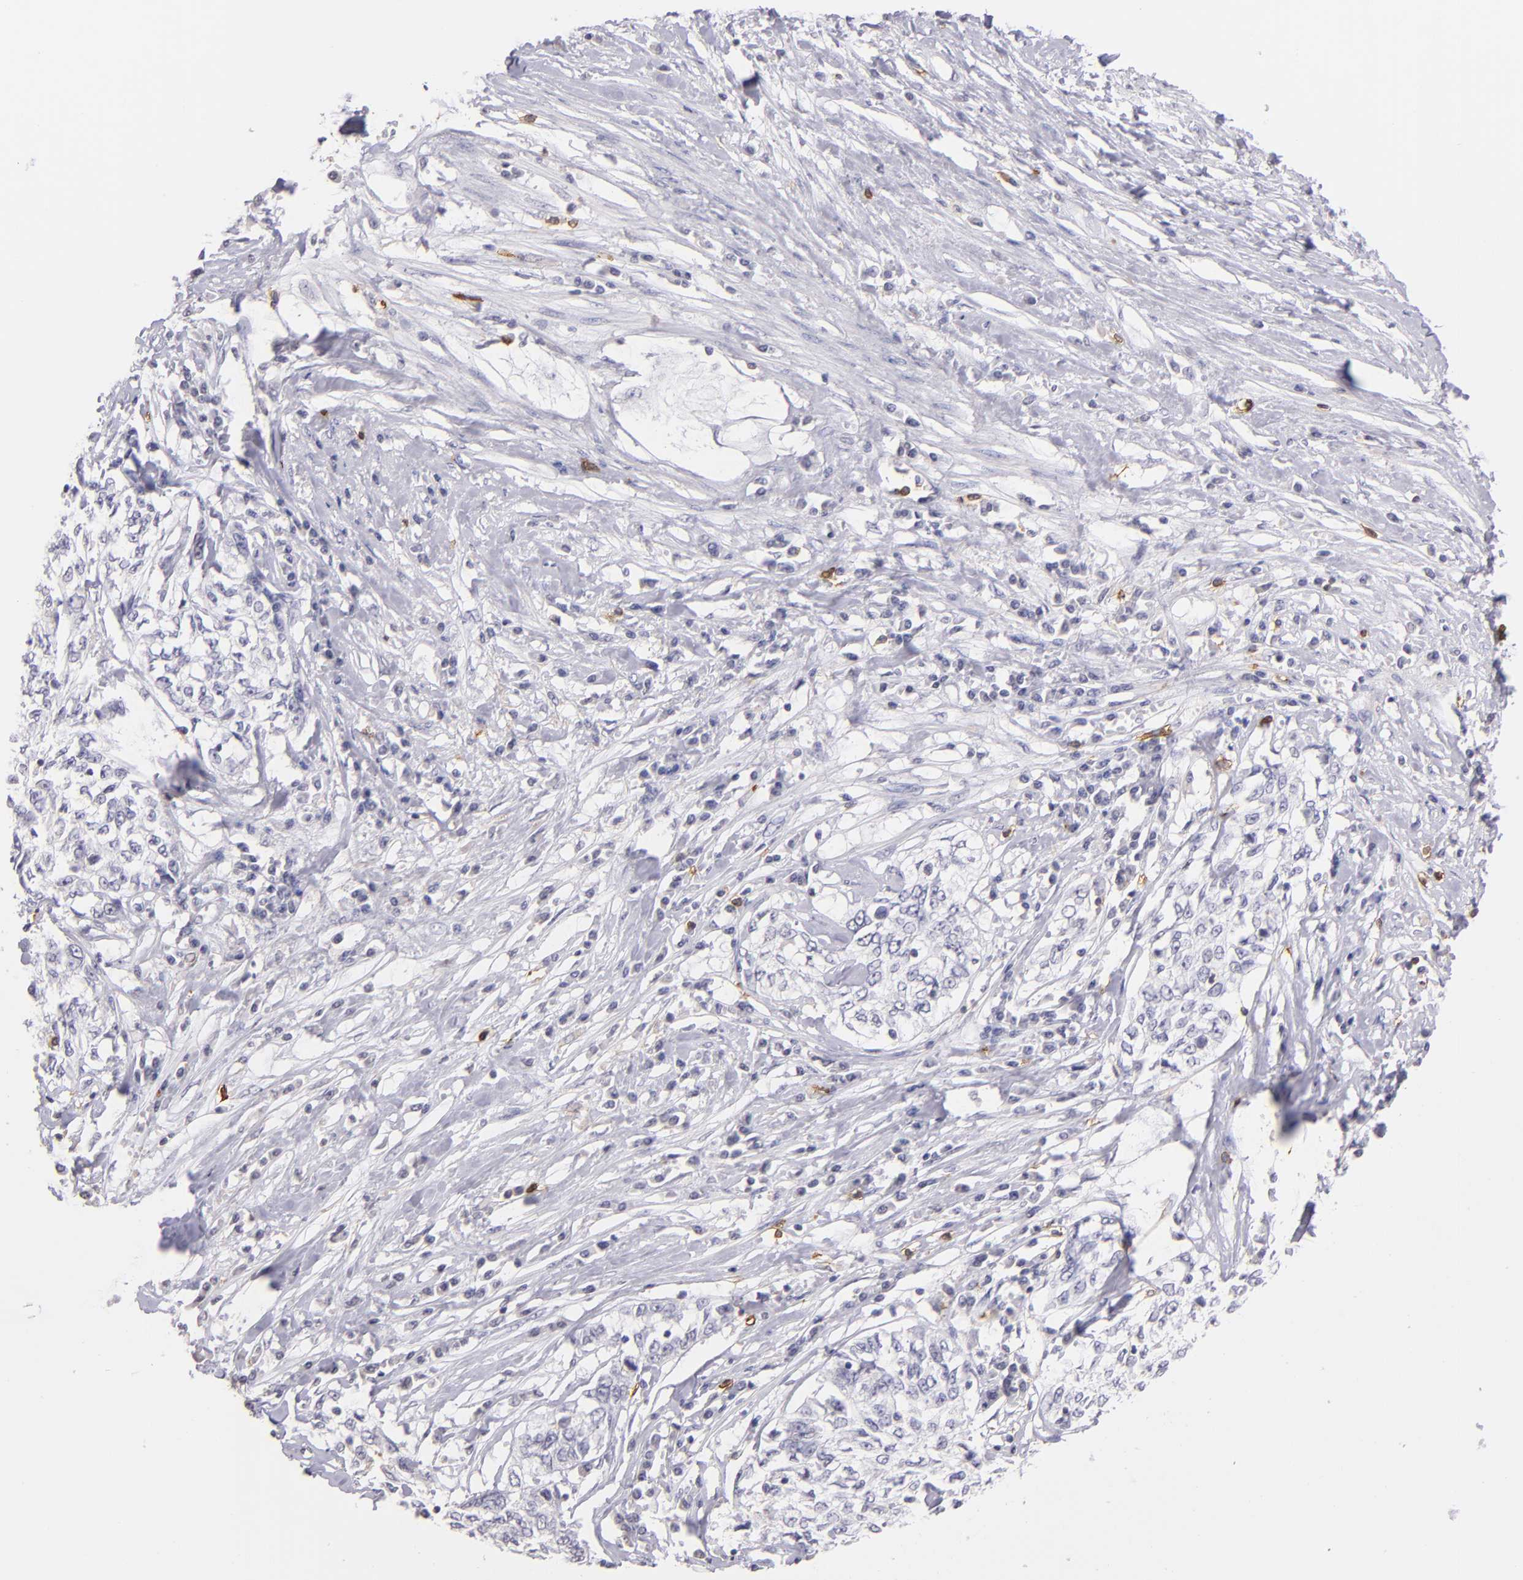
{"staining": {"intensity": "negative", "quantity": "none", "location": "none"}, "tissue": "cervical cancer", "cell_type": "Tumor cells", "image_type": "cancer", "snomed": [{"axis": "morphology", "description": "Squamous cell carcinoma, NOS"}, {"axis": "topography", "description": "Cervix"}], "caption": "The immunohistochemistry photomicrograph has no significant staining in tumor cells of cervical cancer tissue. (Brightfield microscopy of DAB (3,3'-diaminobenzidine) IHC at high magnification).", "gene": "IL2RA", "patient": {"sex": "female", "age": 57}}